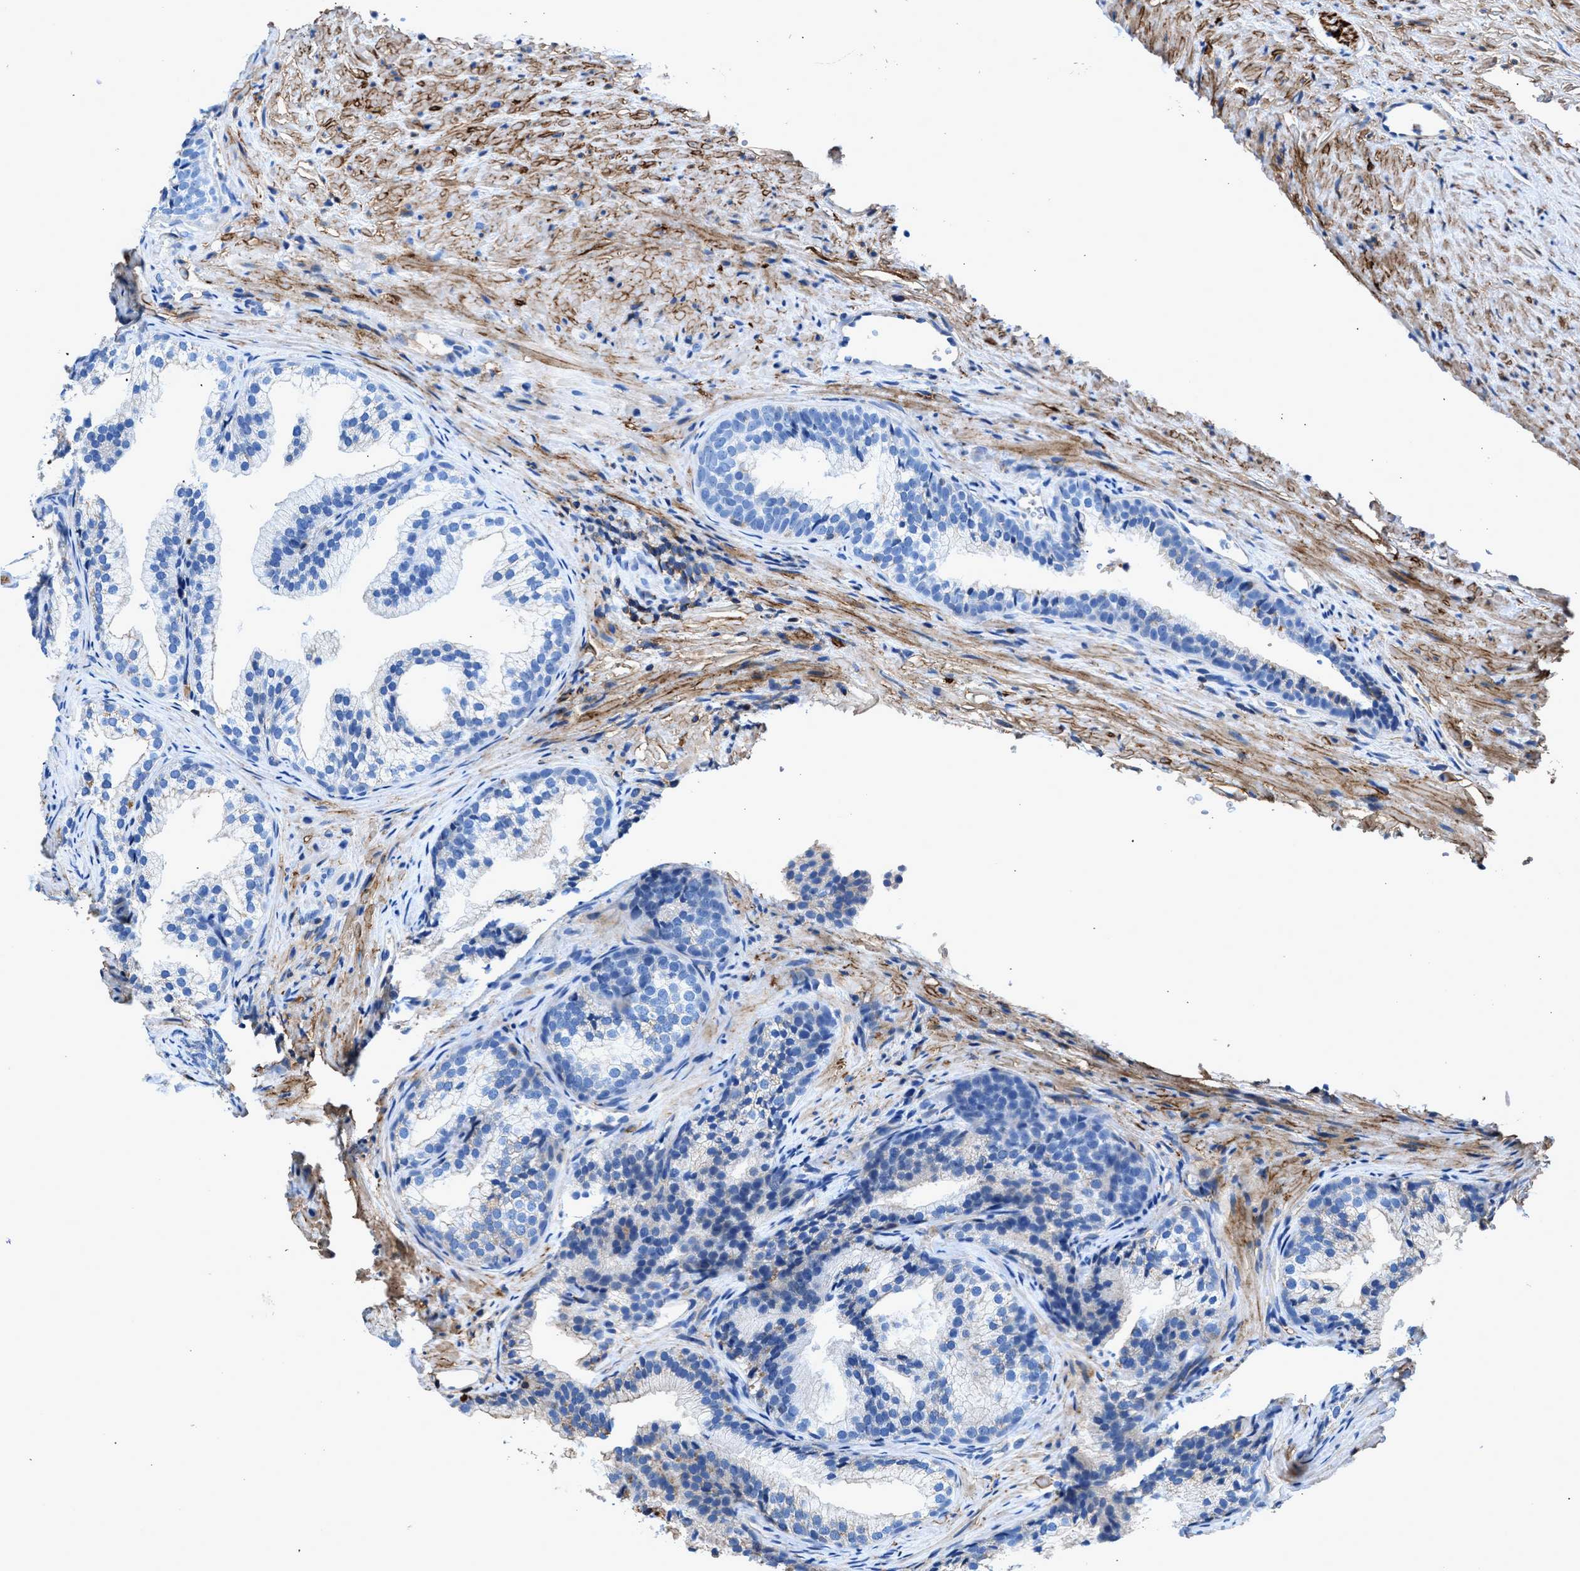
{"staining": {"intensity": "negative", "quantity": "none", "location": "none"}, "tissue": "prostate", "cell_type": "Glandular cells", "image_type": "normal", "snomed": [{"axis": "morphology", "description": "Normal tissue, NOS"}, {"axis": "topography", "description": "Prostate"}], "caption": "This is an IHC micrograph of benign human prostate. There is no positivity in glandular cells.", "gene": "KCNQ4", "patient": {"sex": "male", "age": 76}}